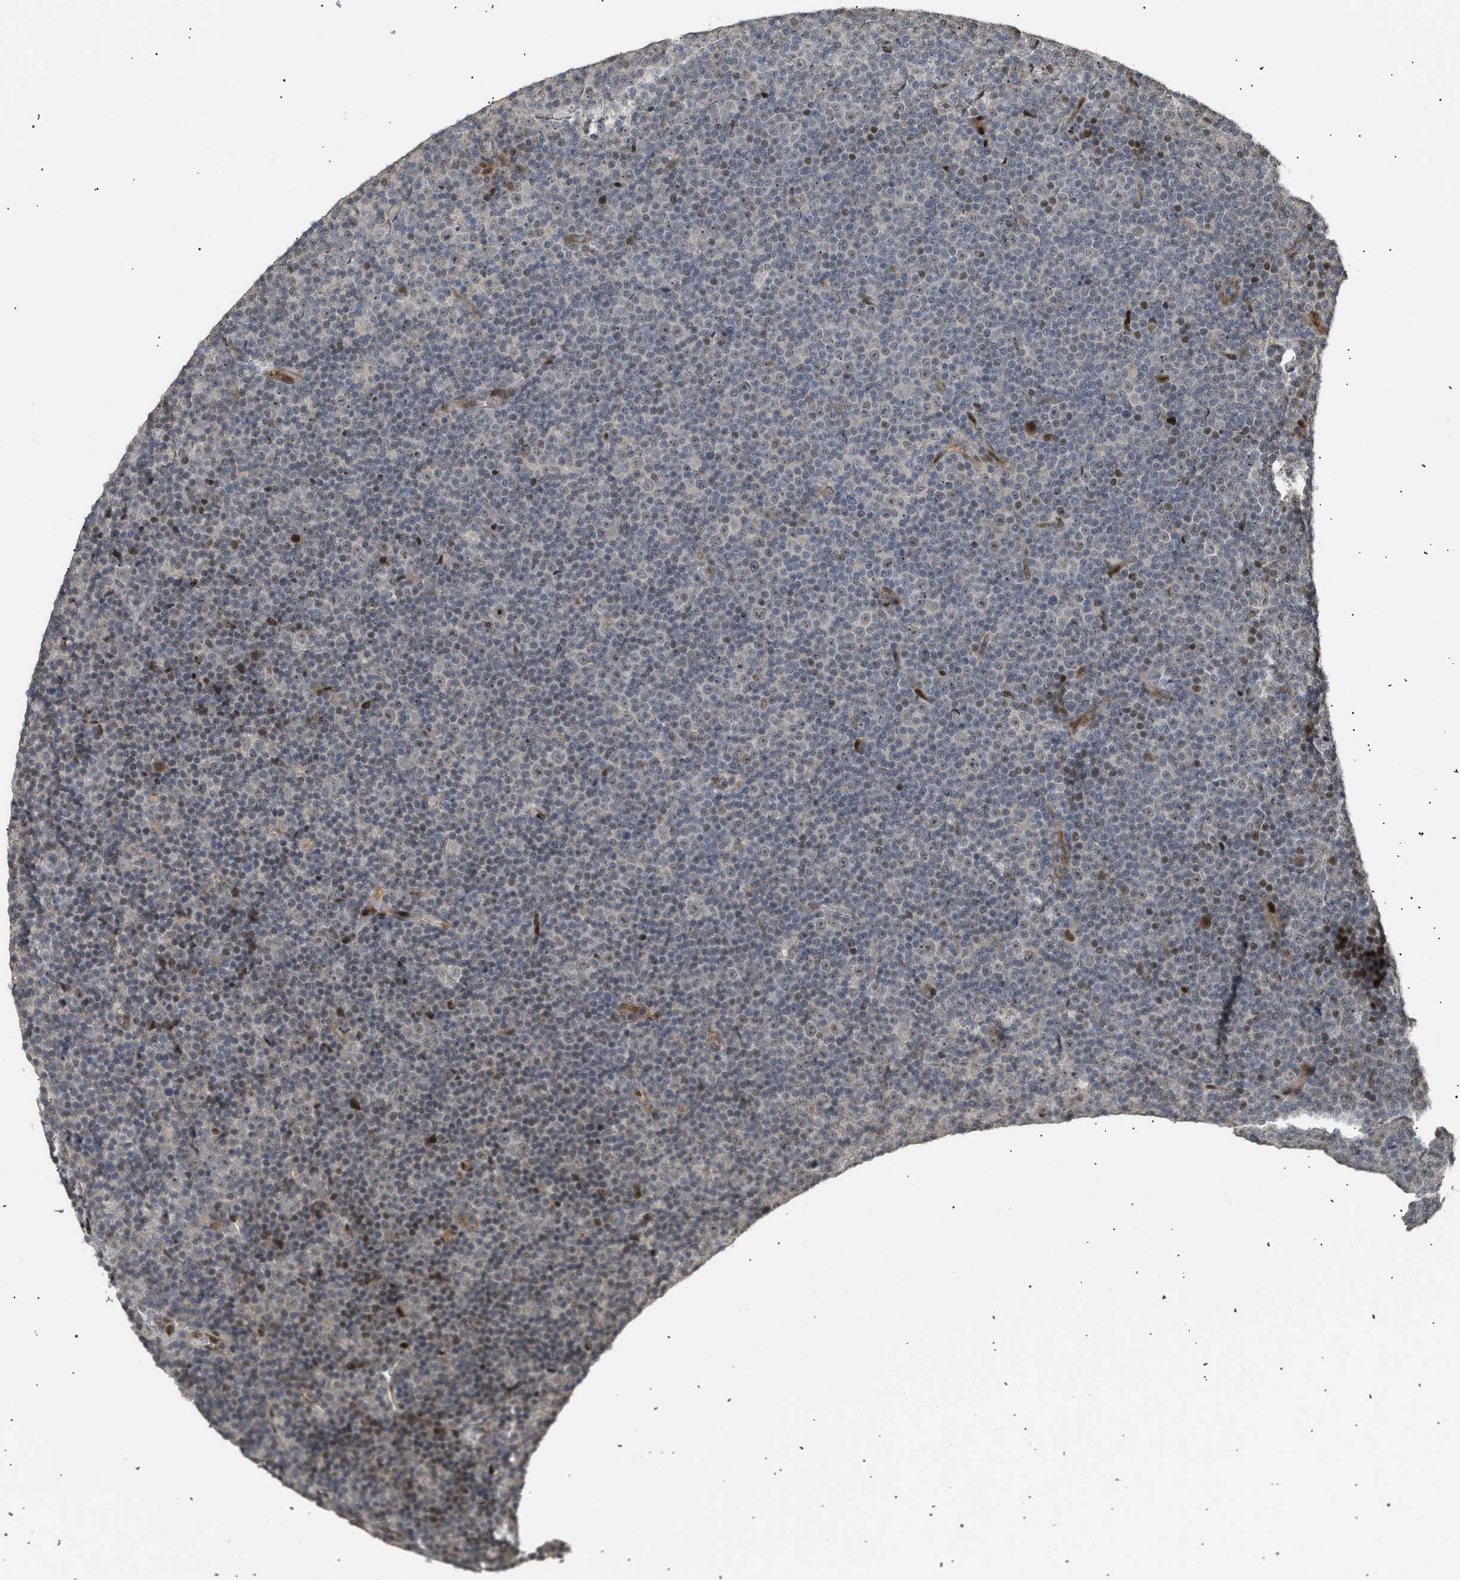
{"staining": {"intensity": "weak", "quantity": "<25%", "location": "nuclear"}, "tissue": "lymphoma", "cell_type": "Tumor cells", "image_type": "cancer", "snomed": [{"axis": "morphology", "description": "Malignant lymphoma, non-Hodgkin's type, Low grade"}, {"axis": "topography", "description": "Lymph node"}], "caption": "High magnification brightfield microscopy of lymphoma stained with DAB (brown) and counterstained with hematoxylin (blue): tumor cells show no significant expression.", "gene": "ZFAND5", "patient": {"sex": "female", "age": 67}}